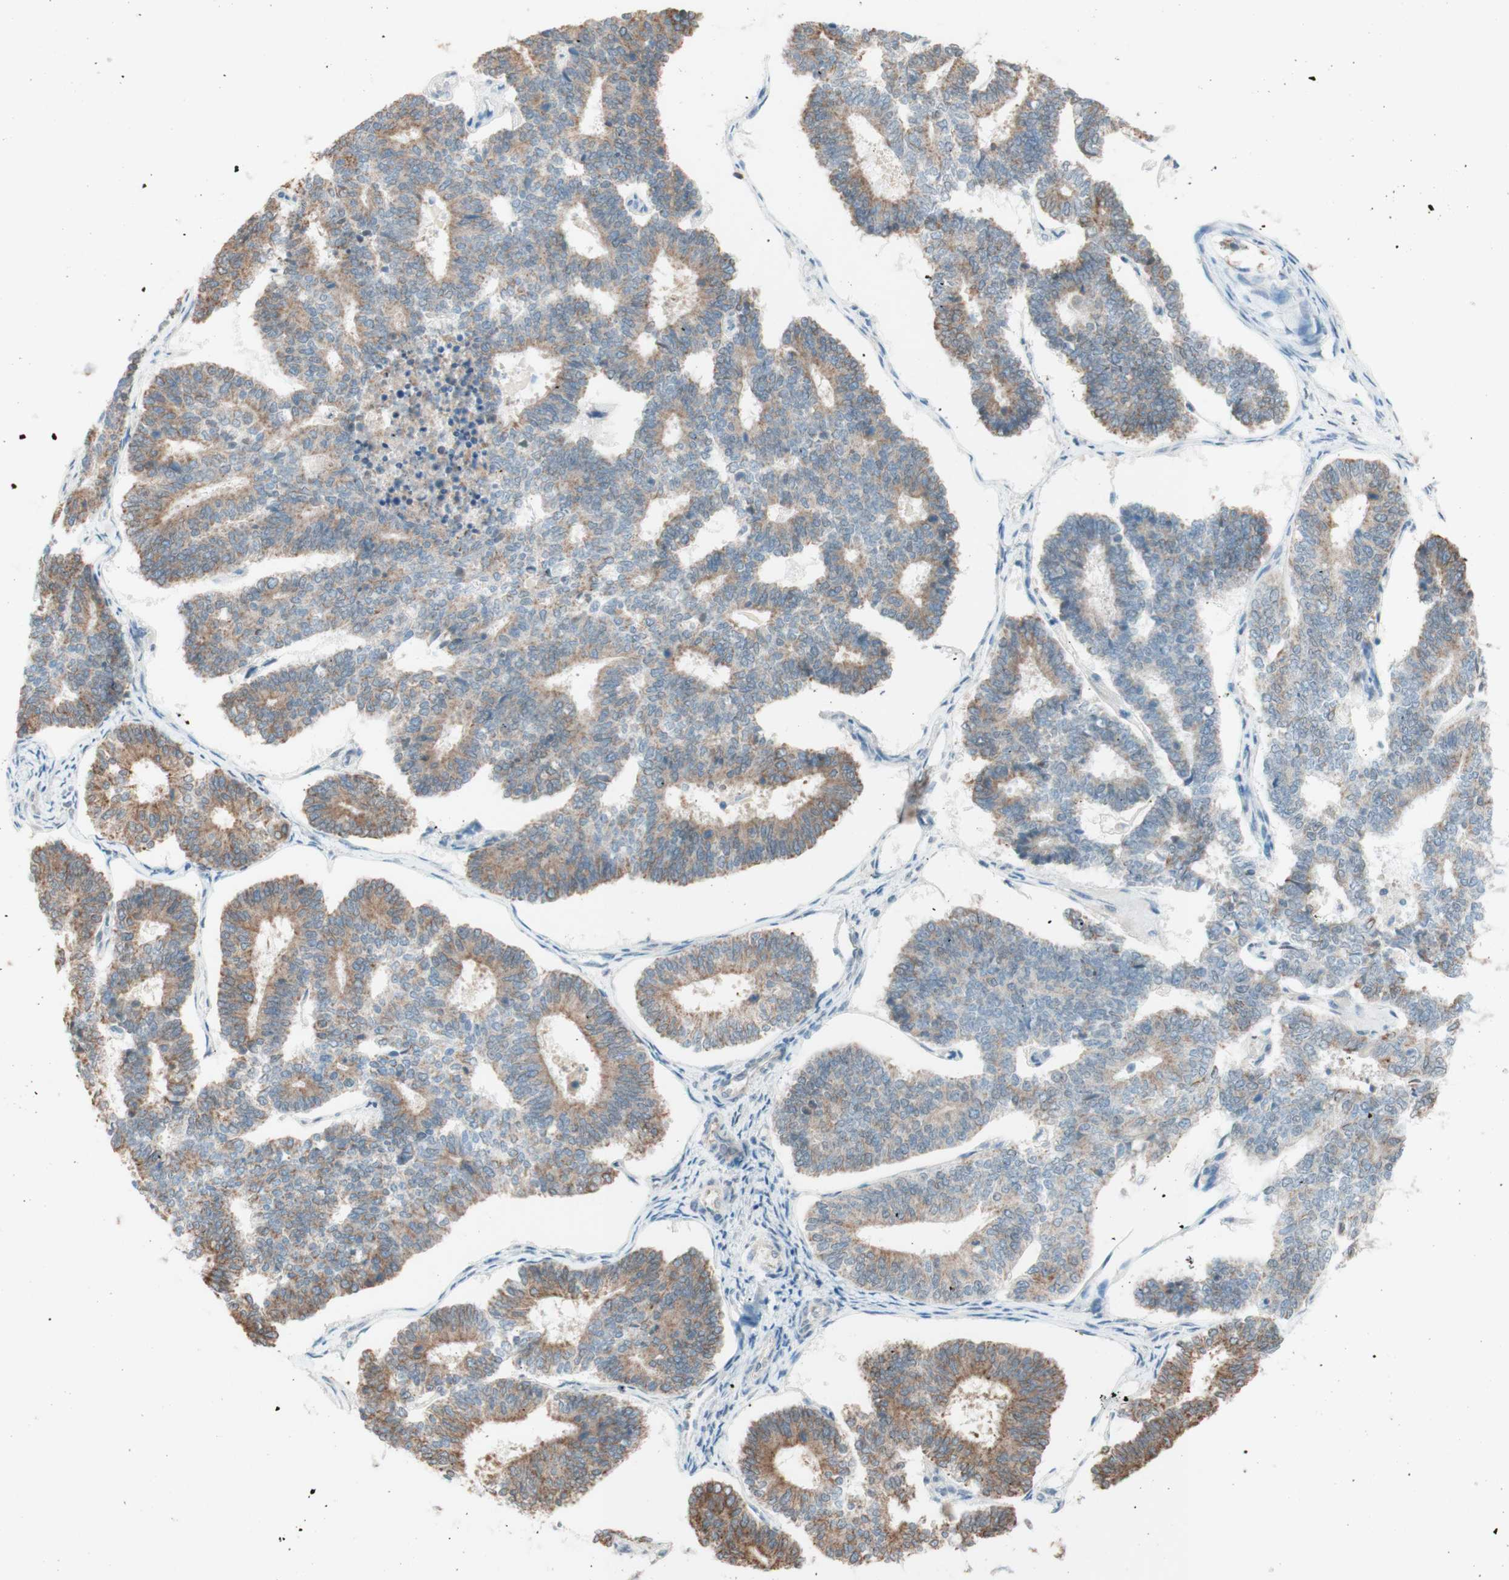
{"staining": {"intensity": "weak", "quantity": "25%-75%", "location": "cytoplasmic/membranous"}, "tissue": "endometrial cancer", "cell_type": "Tumor cells", "image_type": "cancer", "snomed": [{"axis": "morphology", "description": "Adenocarcinoma, NOS"}, {"axis": "topography", "description": "Endometrium"}], "caption": "Immunohistochemical staining of endometrial adenocarcinoma reveals weak cytoplasmic/membranous protein expression in approximately 25%-75% of tumor cells.", "gene": "JPH1", "patient": {"sex": "female", "age": 70}}